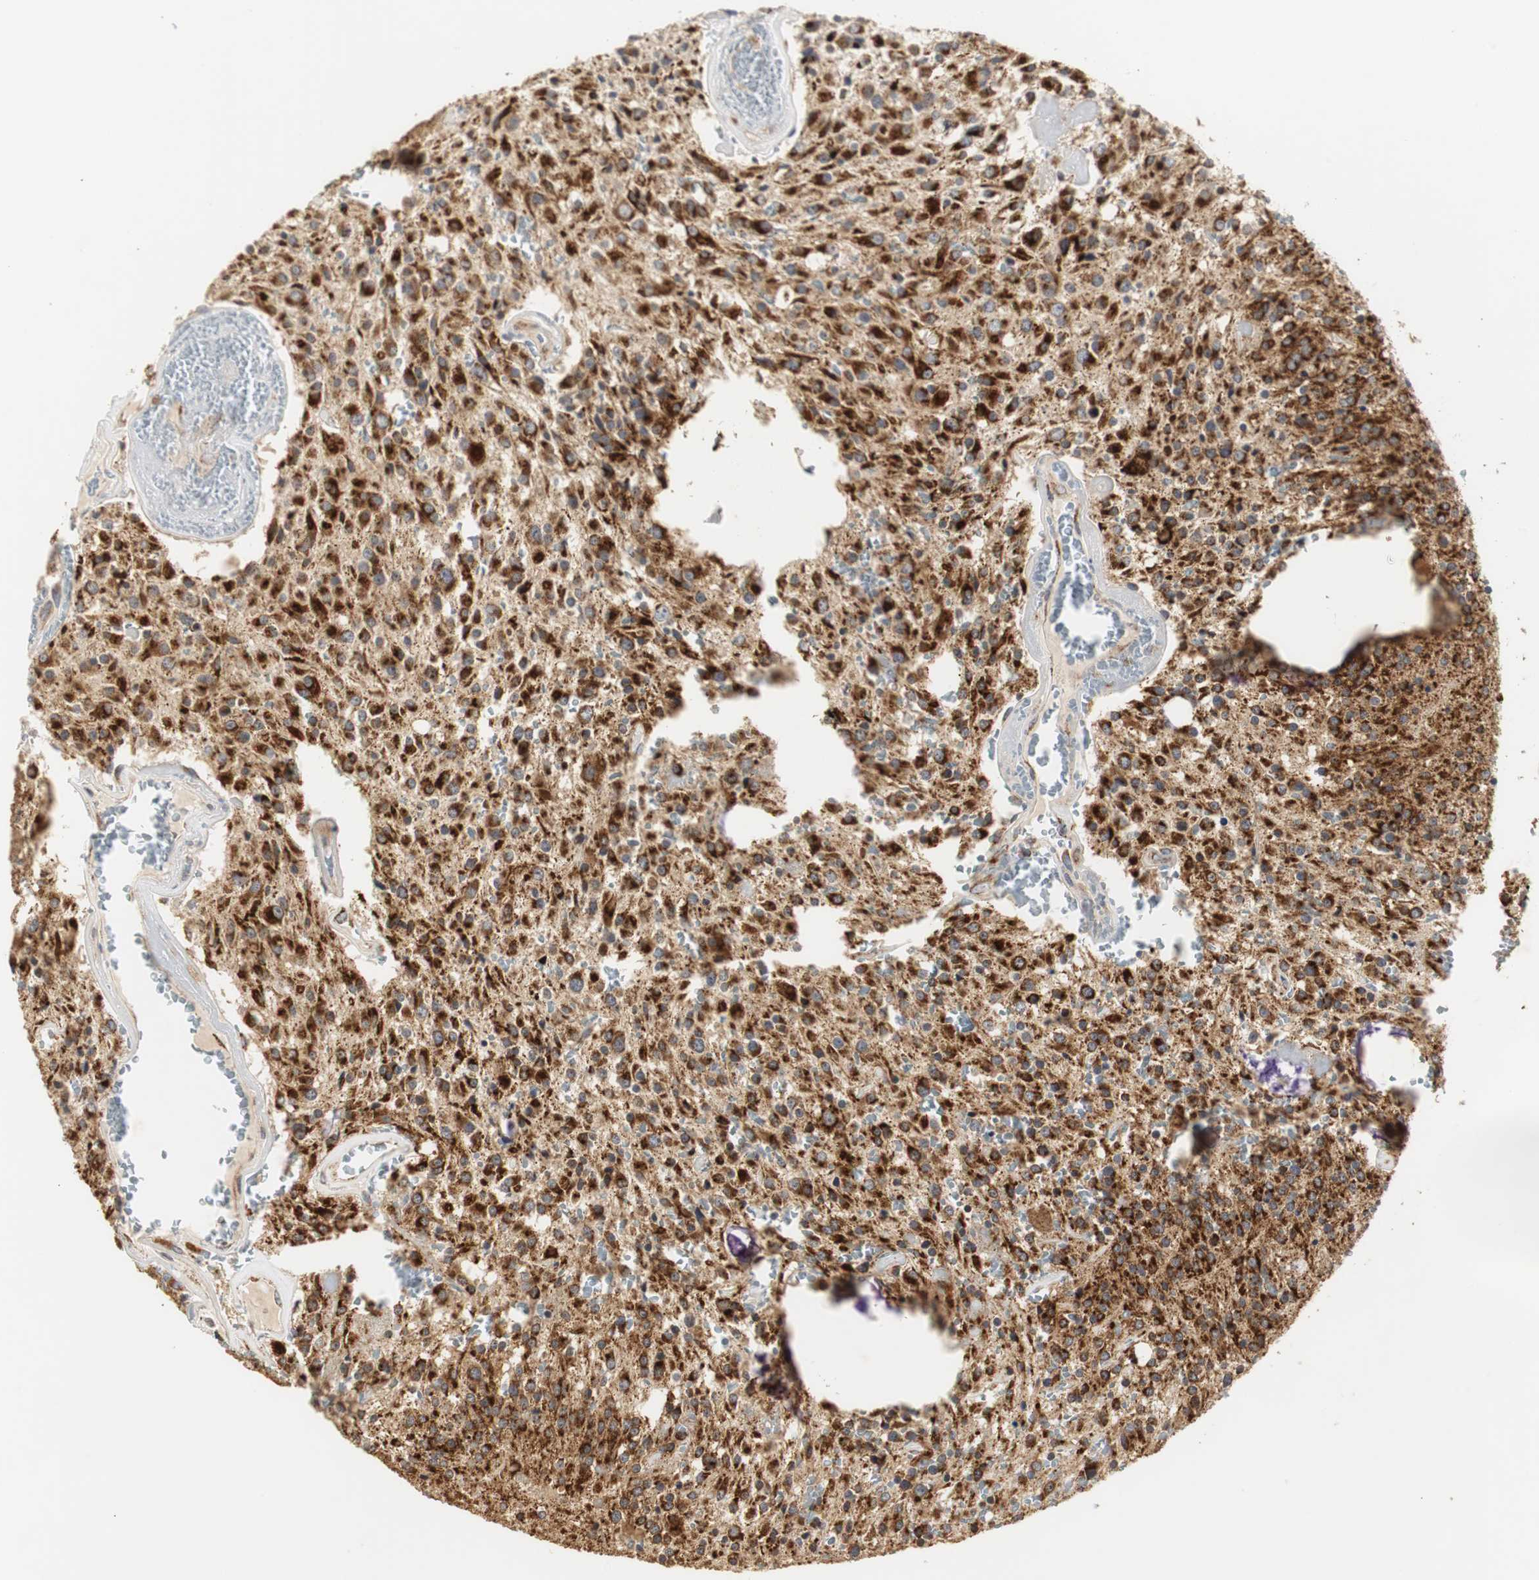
{"staining": {"intensity": "strong", "quantity": ">75%", "location": "cytoplasmic/membranous"}, "tissue": "glioma", "cell_type": "Tumor cells", "image_type": "cancer", "snomed": [{"axis": "morphology", "description": "Glioma, malignant, Low grade"}, {"axis": "topography", "description": "Brain"}], "caption": "Immunohistochemistry staining of glioma, which shows high levels of strong cytoplasmic/membranous staining in approximately >75% of tumor cells indicating strong cytoplasmic/membranous protein expression. The staining was performed using DAB (brown) for protein detection and nuclei were counterstained in hematoxylin (blue).", "gene": "HSD17B10", "patient": {"sex": "male", "age": 58}}